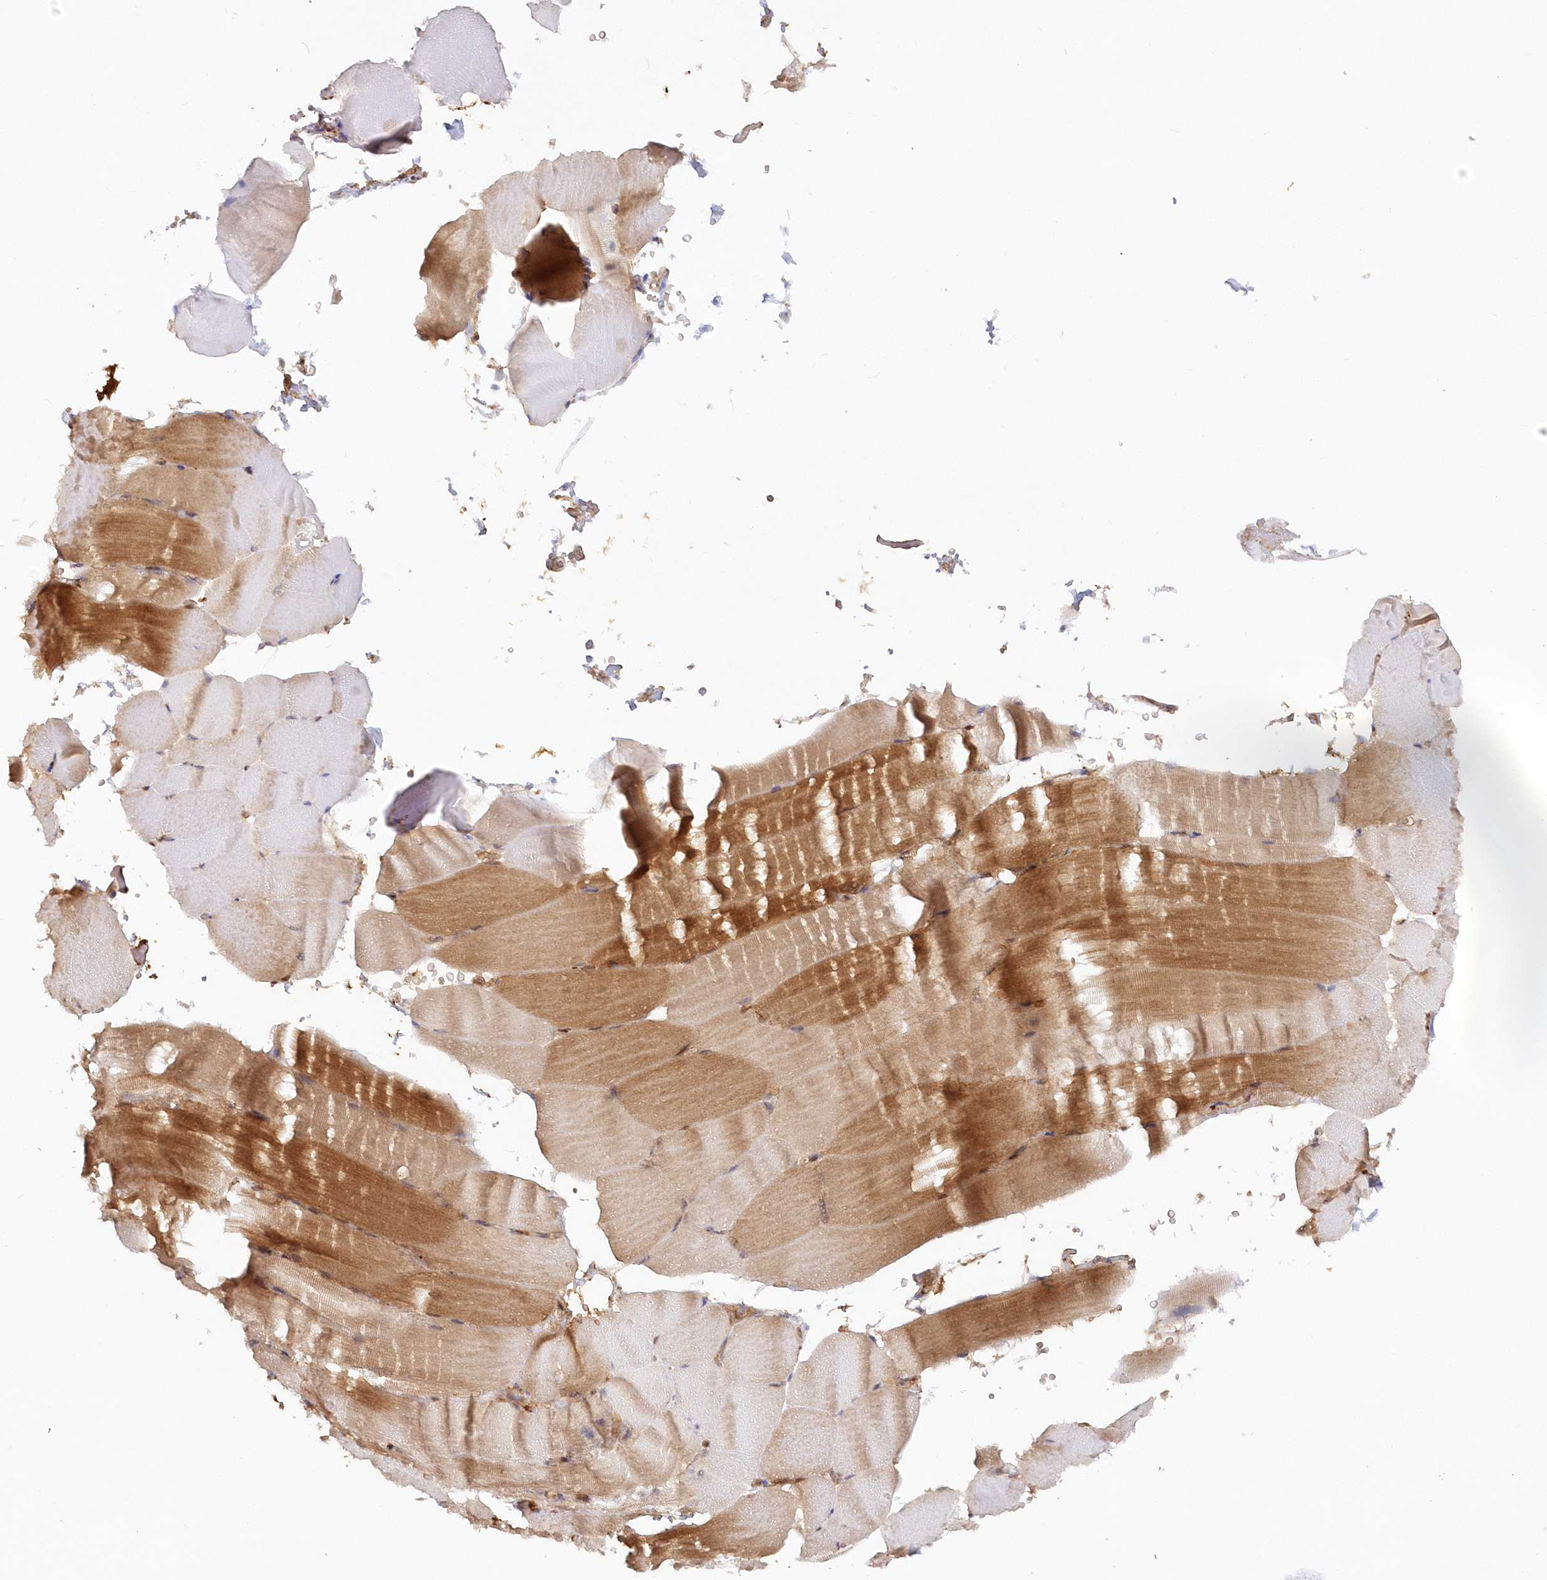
{"staining": {"intensity": "moderate", "quantity": "25%-75%", "location": "cytoplasmic/membranous"}, "tissue": "skeletal muscle", "cell_type": "Myocytes", "image_type": "normal", "snomed": [{"axis": "morphology", "description": "Normal tissue, NOS"}, {"axis": "topography", "description": "Skeletal muscle"}, {"axis": "topography", "description": "Parathyroid gland"}], "caption": "A high-resolution photomicrograph shows immunohistochemistry staining of normal skeletal muscle, which shows moderate cytoplasmic/membranous staining in approximately 25%-75% of myocytes.", "gene": "GBE1", "patient": {"sex": "female", "age": 37}}